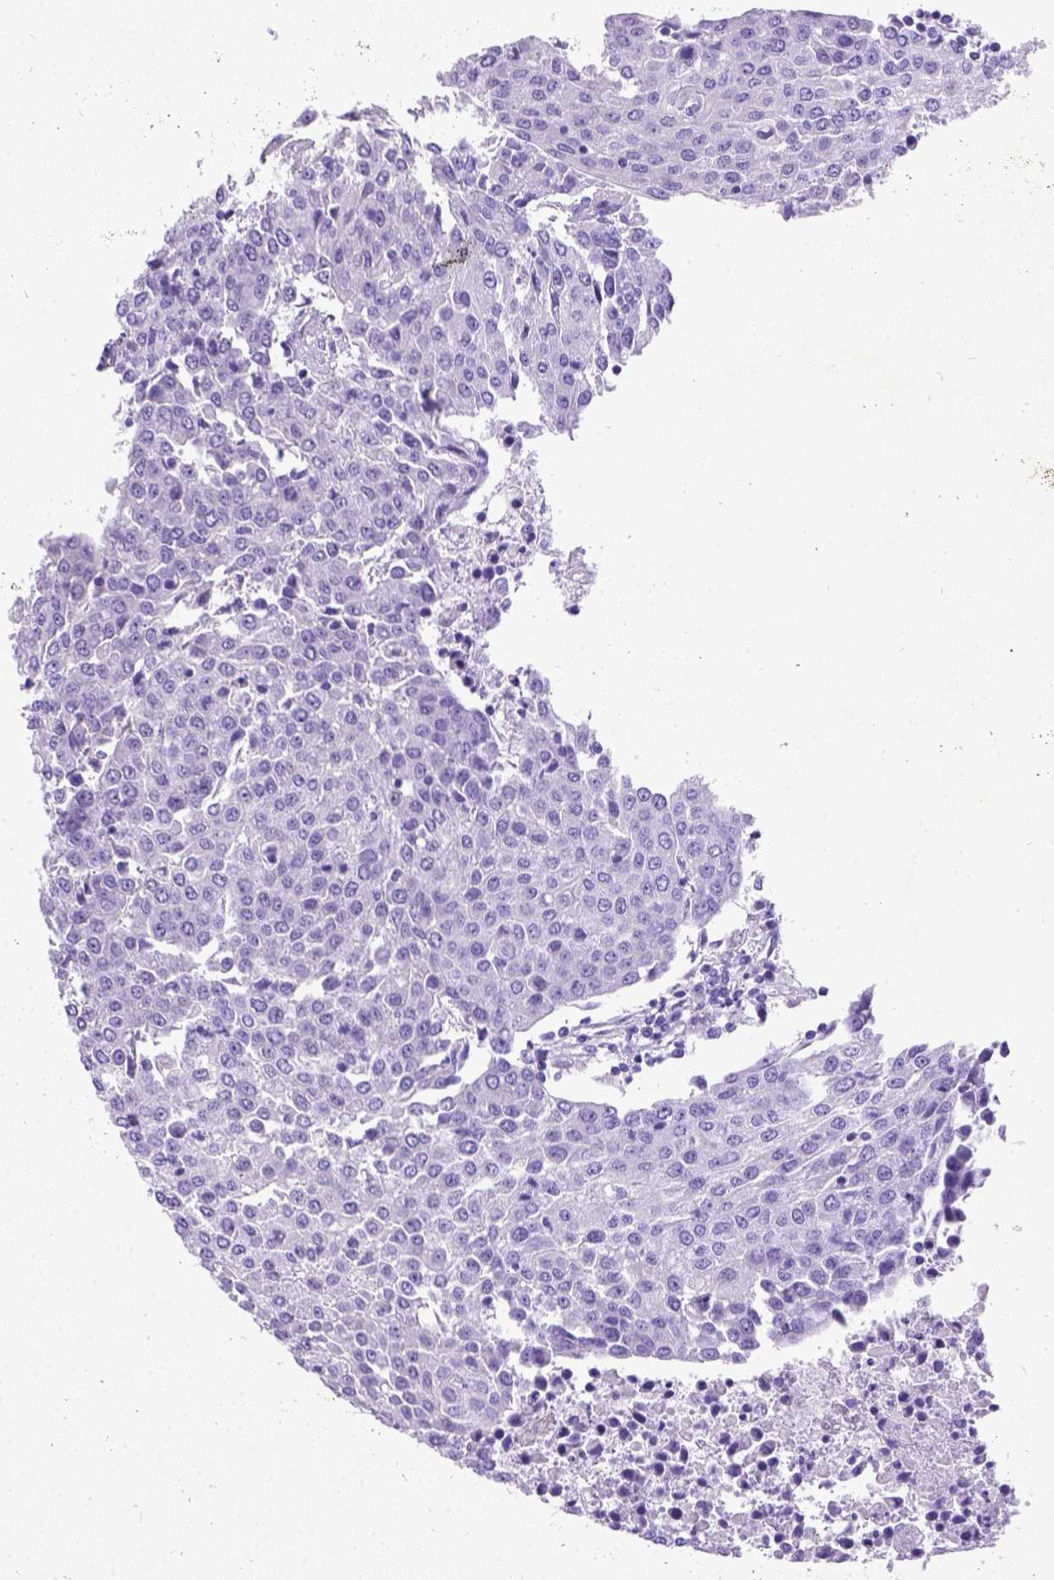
{"staining": {"intensity": "negative", "quantity": "none", "location": "none"}, "tissue": "urothelial cancer", "cell_type": "Tumor cells", "image_type": "cancer", "snomed": [{"axis": "morphology", "description": "Urothelial carcinoma, High grade"}, {"axis": "topography", "description": "Urinary bladder"}], "caption": "Tumor cells show no significant protein expression in urothelial carcinoma (high-grade).", "gene": "NEUROD4", "patient": {"sex": "female", "age": 85}}